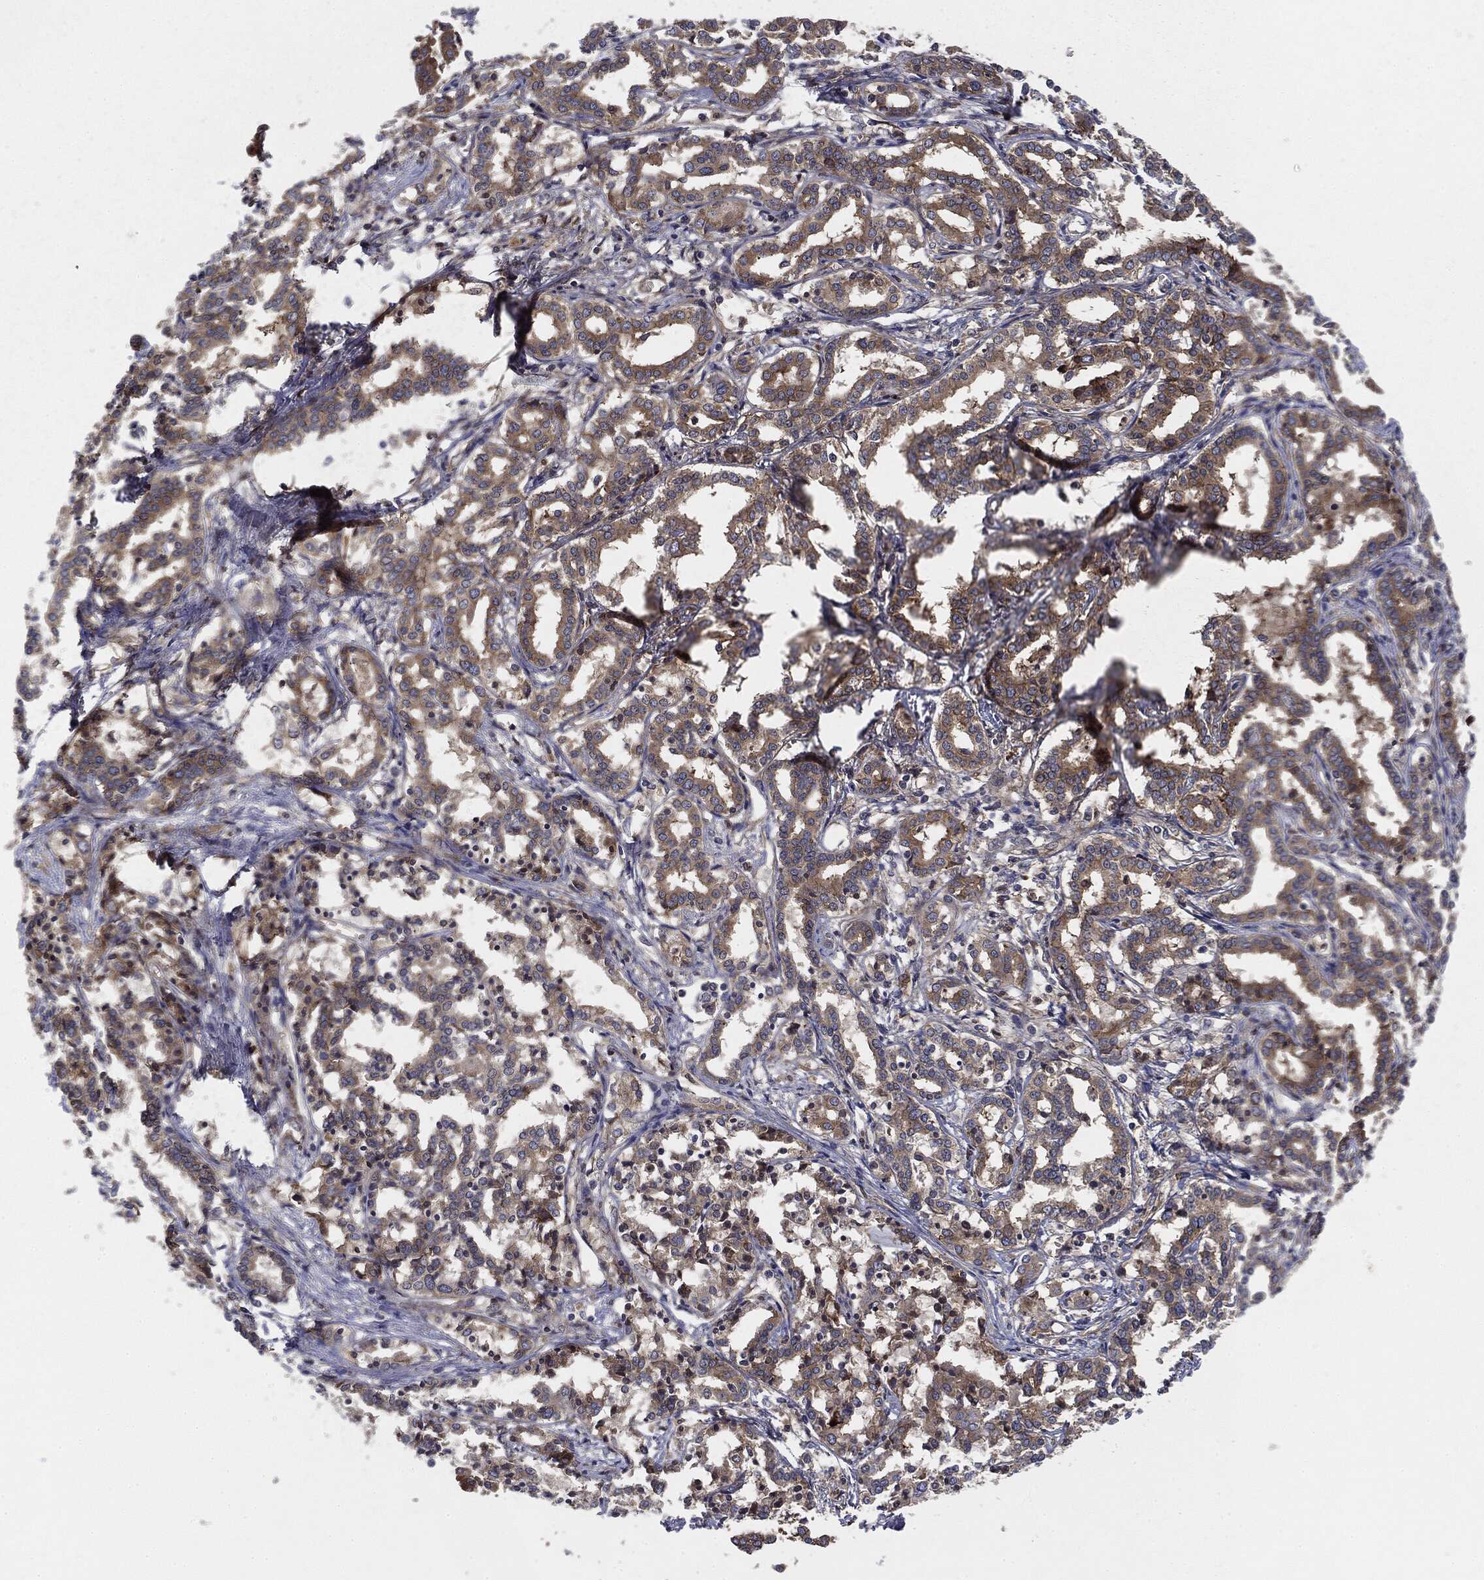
{"staining": {"intensity": "weak", "quantity": ">75%", "location": "cytoplasmic/membranous"}, "tissue": "liver cancer", "cell_type": "Tumor cells", "image_type": "cancer", "snomed": [{"axis": "morphology", "description": "Cholangiocarcinoma"}, {"axis": "topography", "description": "Liver"}], "caption": "Weak cytoplasmic/membranous protein positivity is seen in about >75% of tumor cells in liver cancer.", "gene": "EIF2AK2", "patient": {"sex": "female", "age": 47}}